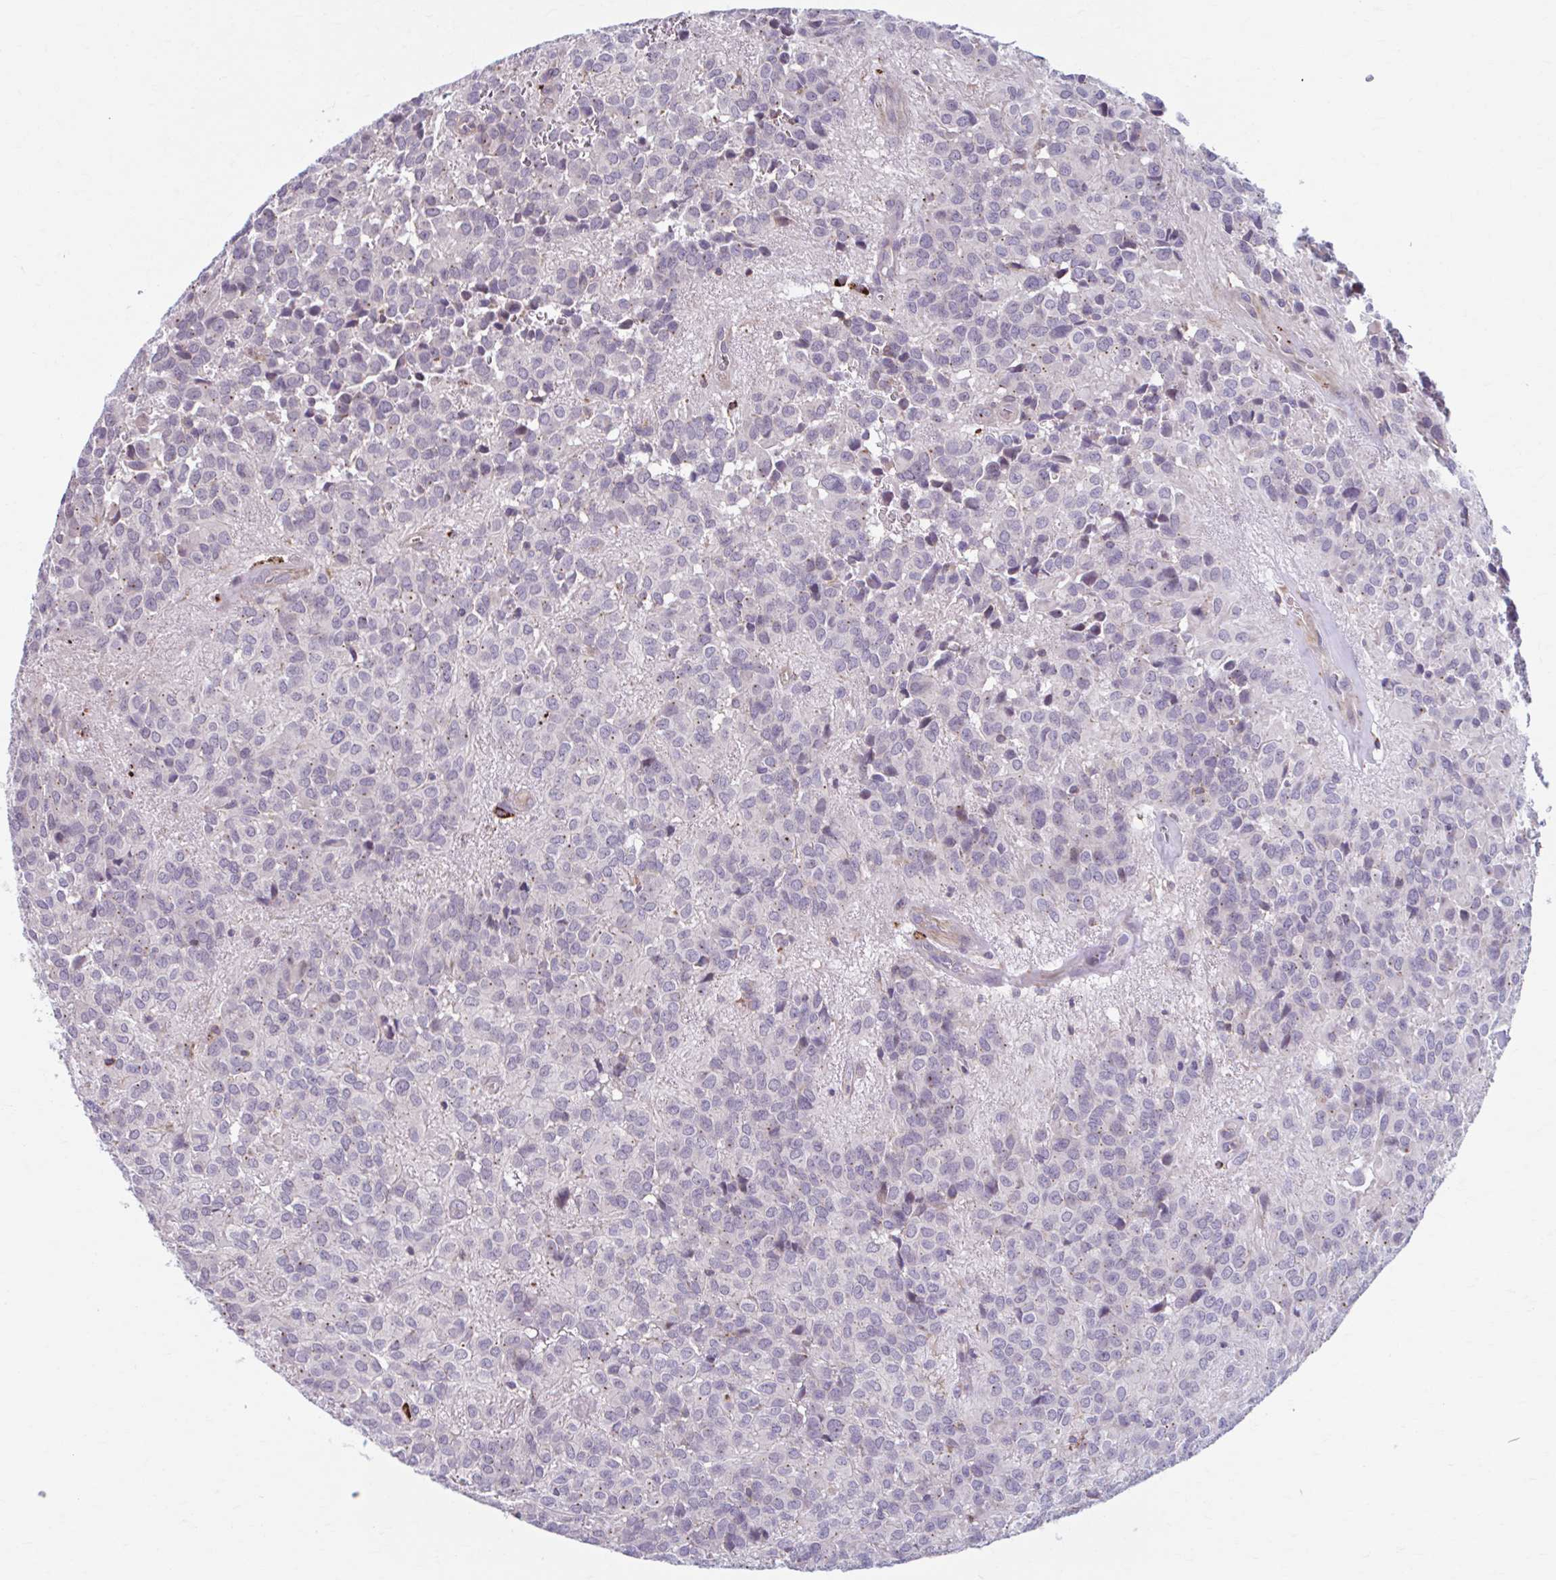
{"staining": {"intensity": "negative", "quantity": "none", "location": "none"}, "tissue": "glioma", "cell_type": "Tumor cells", "image_type": "cancer", "snomed": [{"axis": "morphology", "description": "Glioma, malignant, Low grade"}, {"axis": "topography", "description": "Brain"}], "caption": "This is a image of IHC staining of malignant glioma (low-grade), which shows no staining in tumor cells. The staining is performed using DAB (3,3'-diaminobenzidine) brown chromogen with nuclei counter-stained in using hematoxylin.", "gene": "ADAT3", "patient": {"sex": "male", "age": 56}}